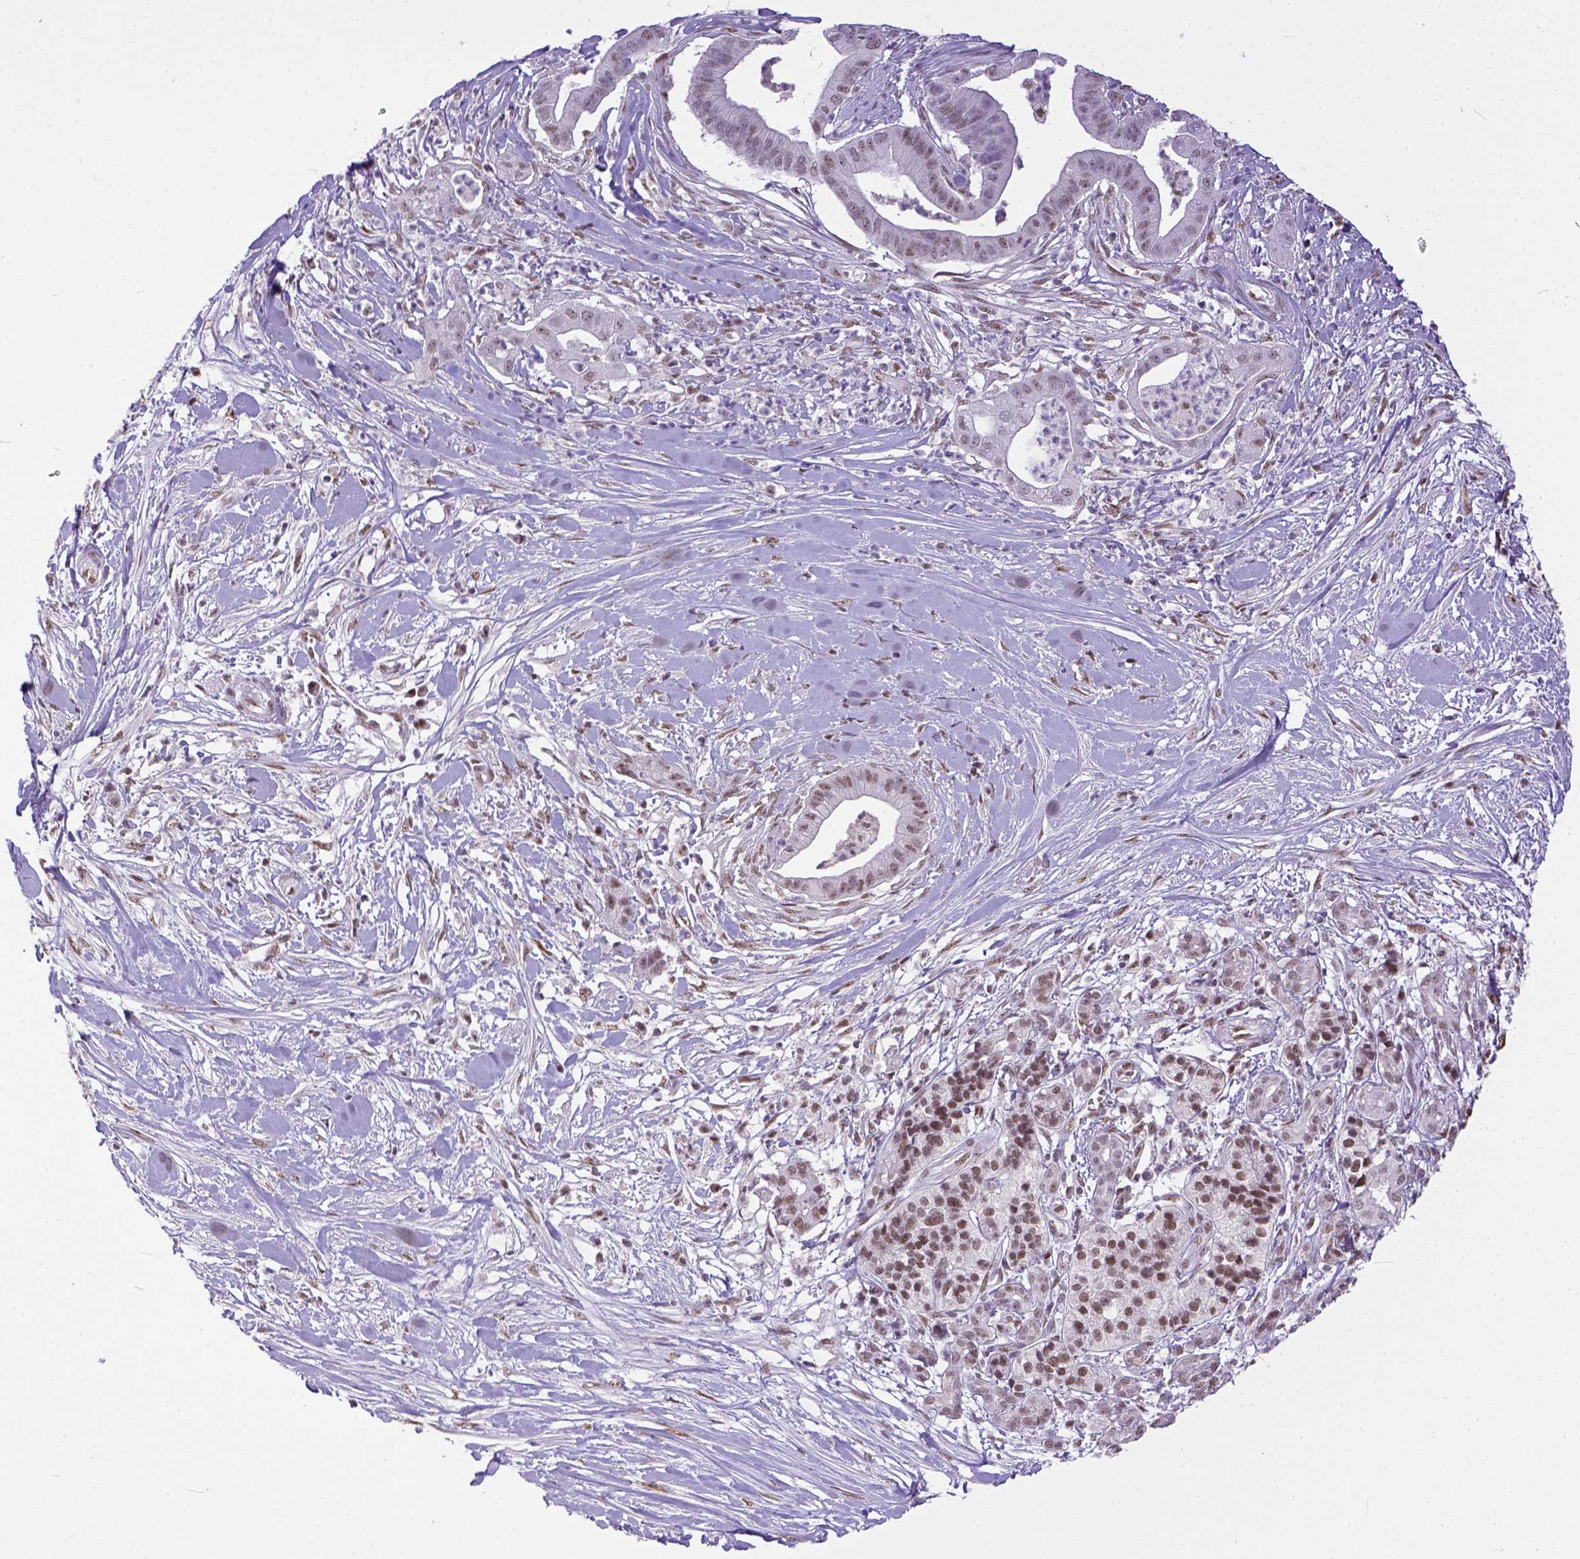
{"staining": {"intensity": "weak", "quantity": "25%-75%", "location": "nuclear"}, "tissue": "pancreatic cancer", "cell_type": "Tumor cells", "image_type": "cancer", "snomed": [{"axis": "morphology", "description": "Normal tissue, NOS"}, {"axis": "morphology", "description": "Adenocarcinoma, NOS"}, {"axis": "topography", "description": "Lymph node"}, {"axis": "topography", "description": "Pancreas"}], "caption": "Brown immunohistochemical staining in pancreatic adenocarcinoma shows weak nuclear expression in approximately 25%-75% of tumor cells. (brown staining indicates protein expression, while blue staining denotes nuclei).", "gene": "ERCC1", "patient": {"sex": "female", "age": 58}}